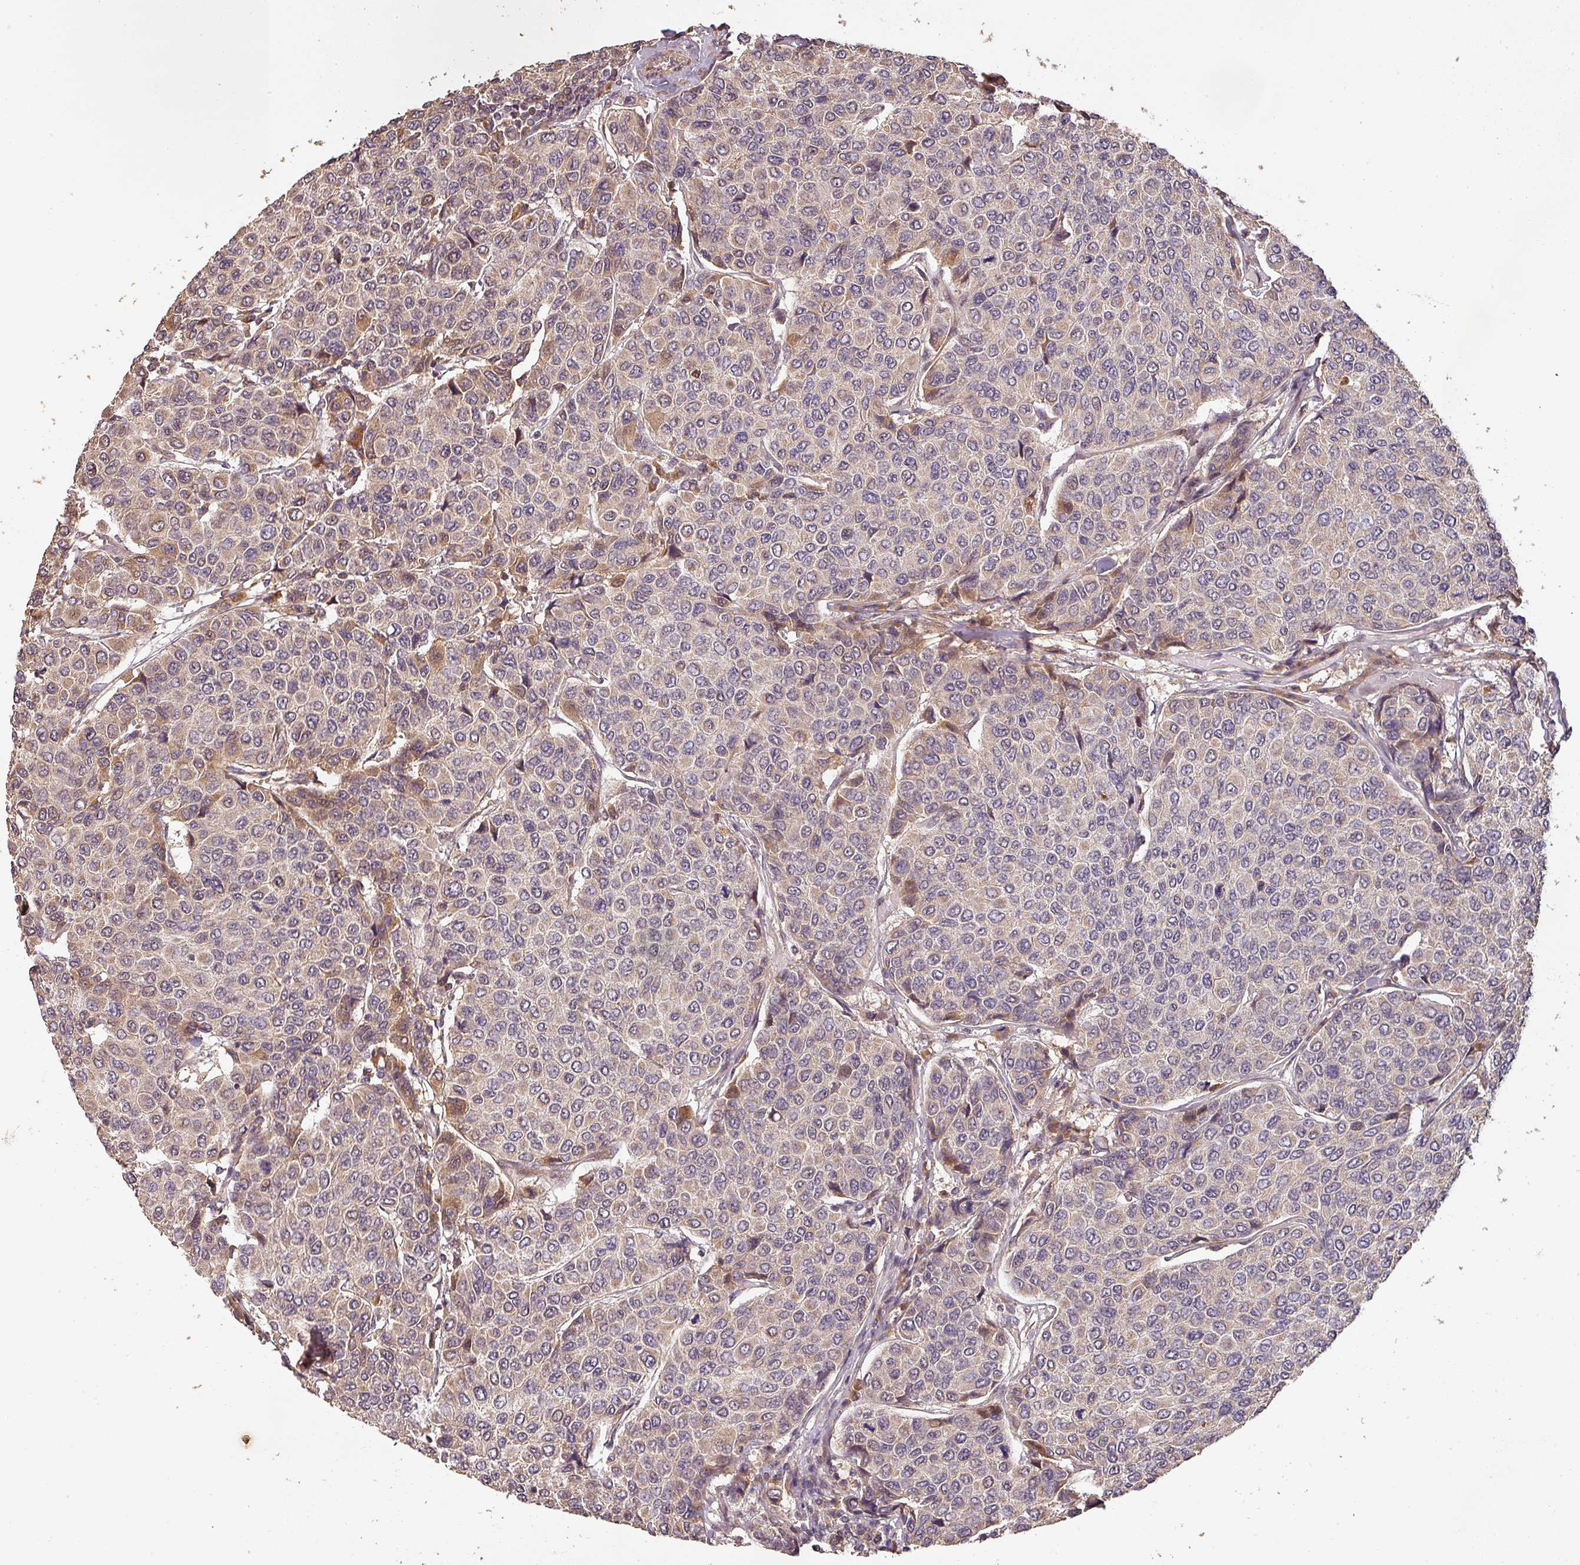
{"staining": {"intensity": "weak", "quantity": "<25%", "location": "cytoplasmic/membranous"}, "tissue": "breast cancer", "cell_type": "Tumor cells", "image_type": "cancer", "snomed": [{"axis": "morphology", "description": "Duct carcinoma"}, {"axis": "topography", "description": "Breast"}], "caption": "A high-resolution micrograph shows immunohistochemistry staining of breast infiltrating ductal carcinoma, which displays no significant positivity in tumor cells.", "gene": "BPIFB3", "patient": {"sex": "female", "age": 55}}